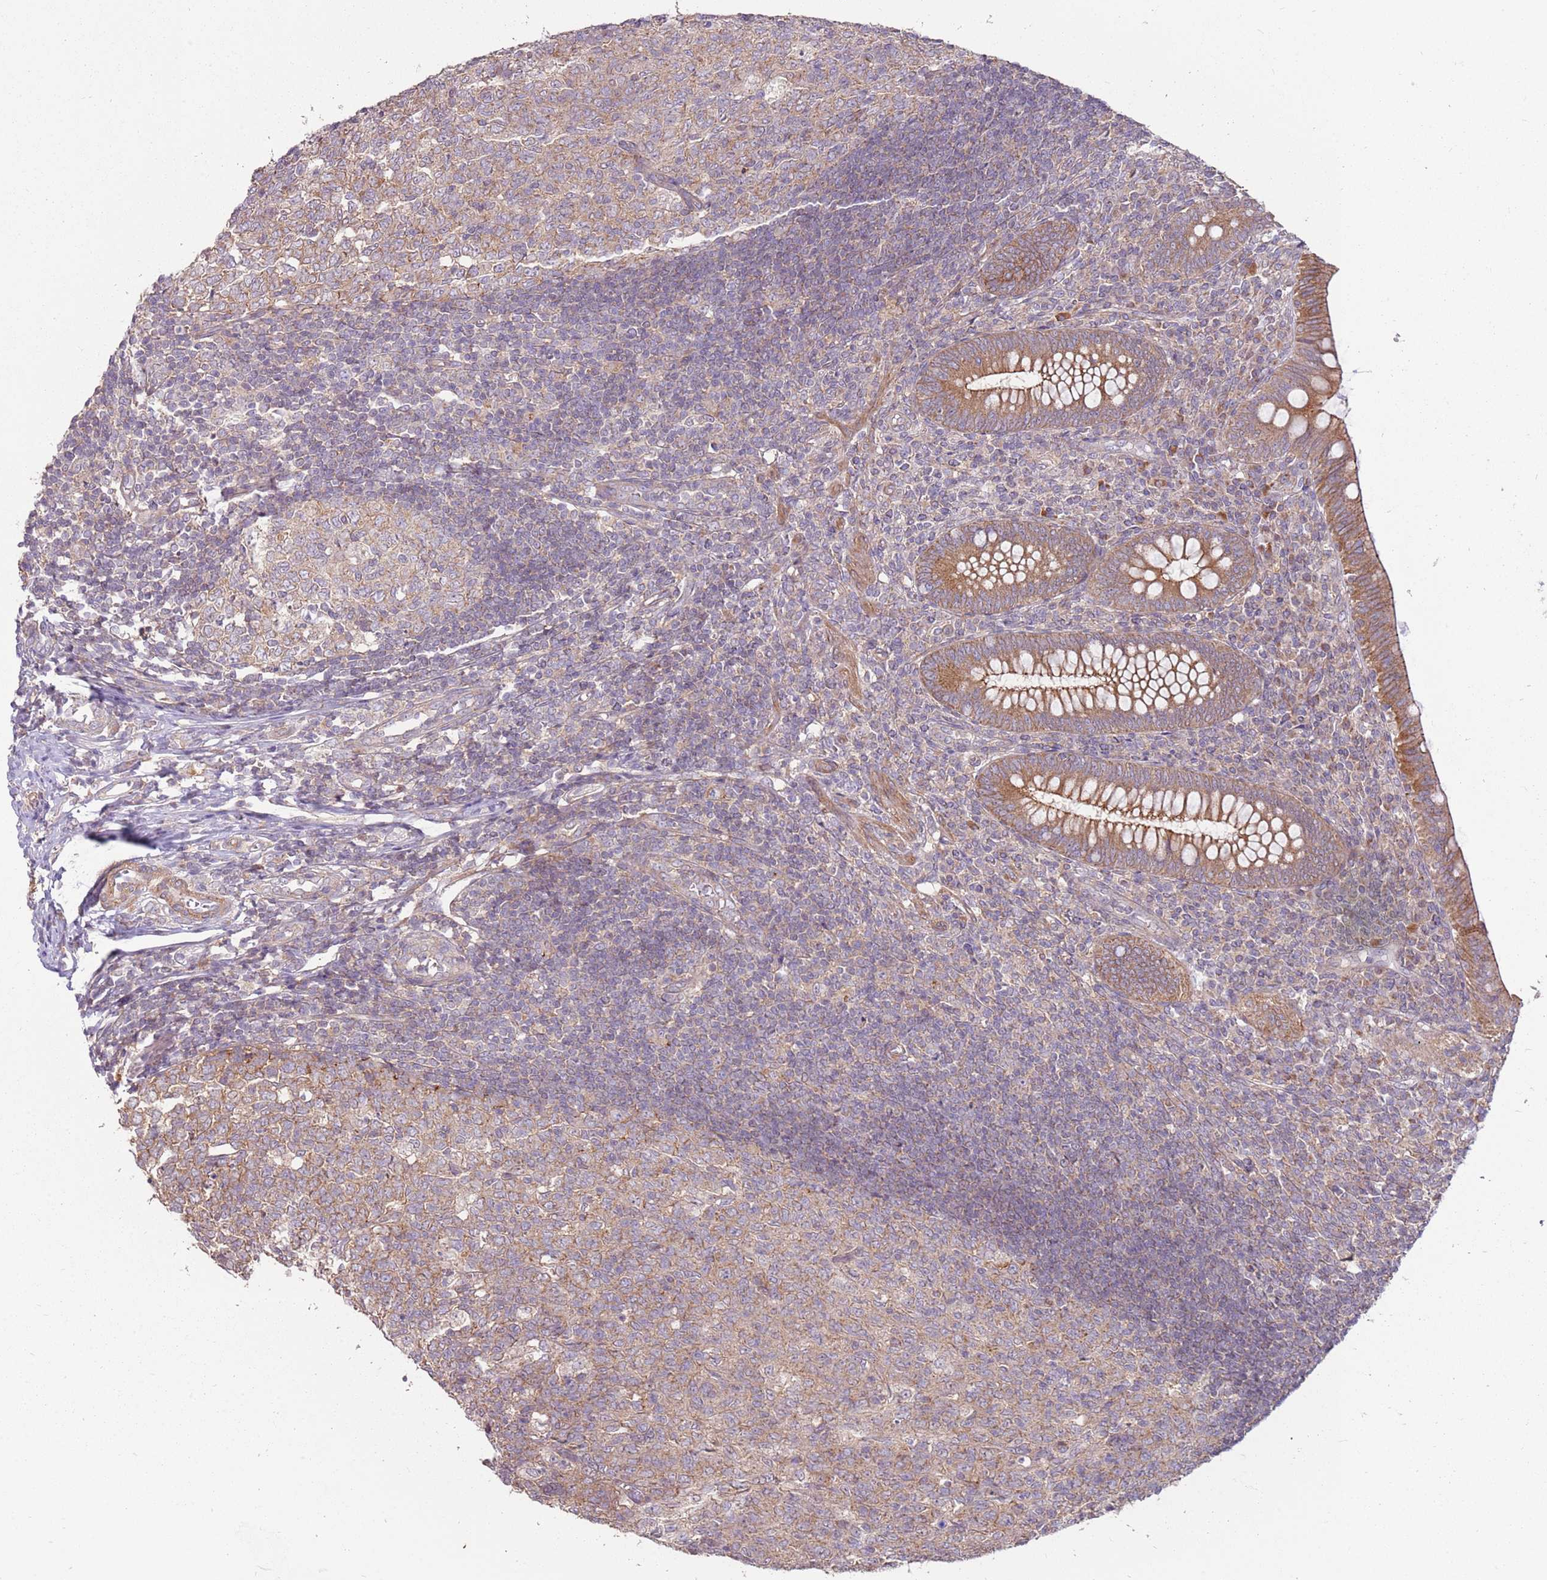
{"staining": {"intensity": "moderate", "quantity": ">75%", "location": "cytoplasmic/membranous"}, "tissue": "appendix", "cell_type": "Glandular cells", "image_type": "normal", "snomed": [{"axis": "morphology", "description": "Normal tissue, NOS"}, {"axis": "topography", "description": "Appendix"}], "caption": "A brown stain shows moderate cytoplasmic/membranous expression of a protein in glandular cells of unremarkable human appendix. Using DAB (3,3'-diaminobenzidine) (brown) and hematoxylin (blue) stains, captured at high magnification using brightfield microscopy.", "gene": "SPATA31D1", "patient": {"sex": "male", "age": 14}}